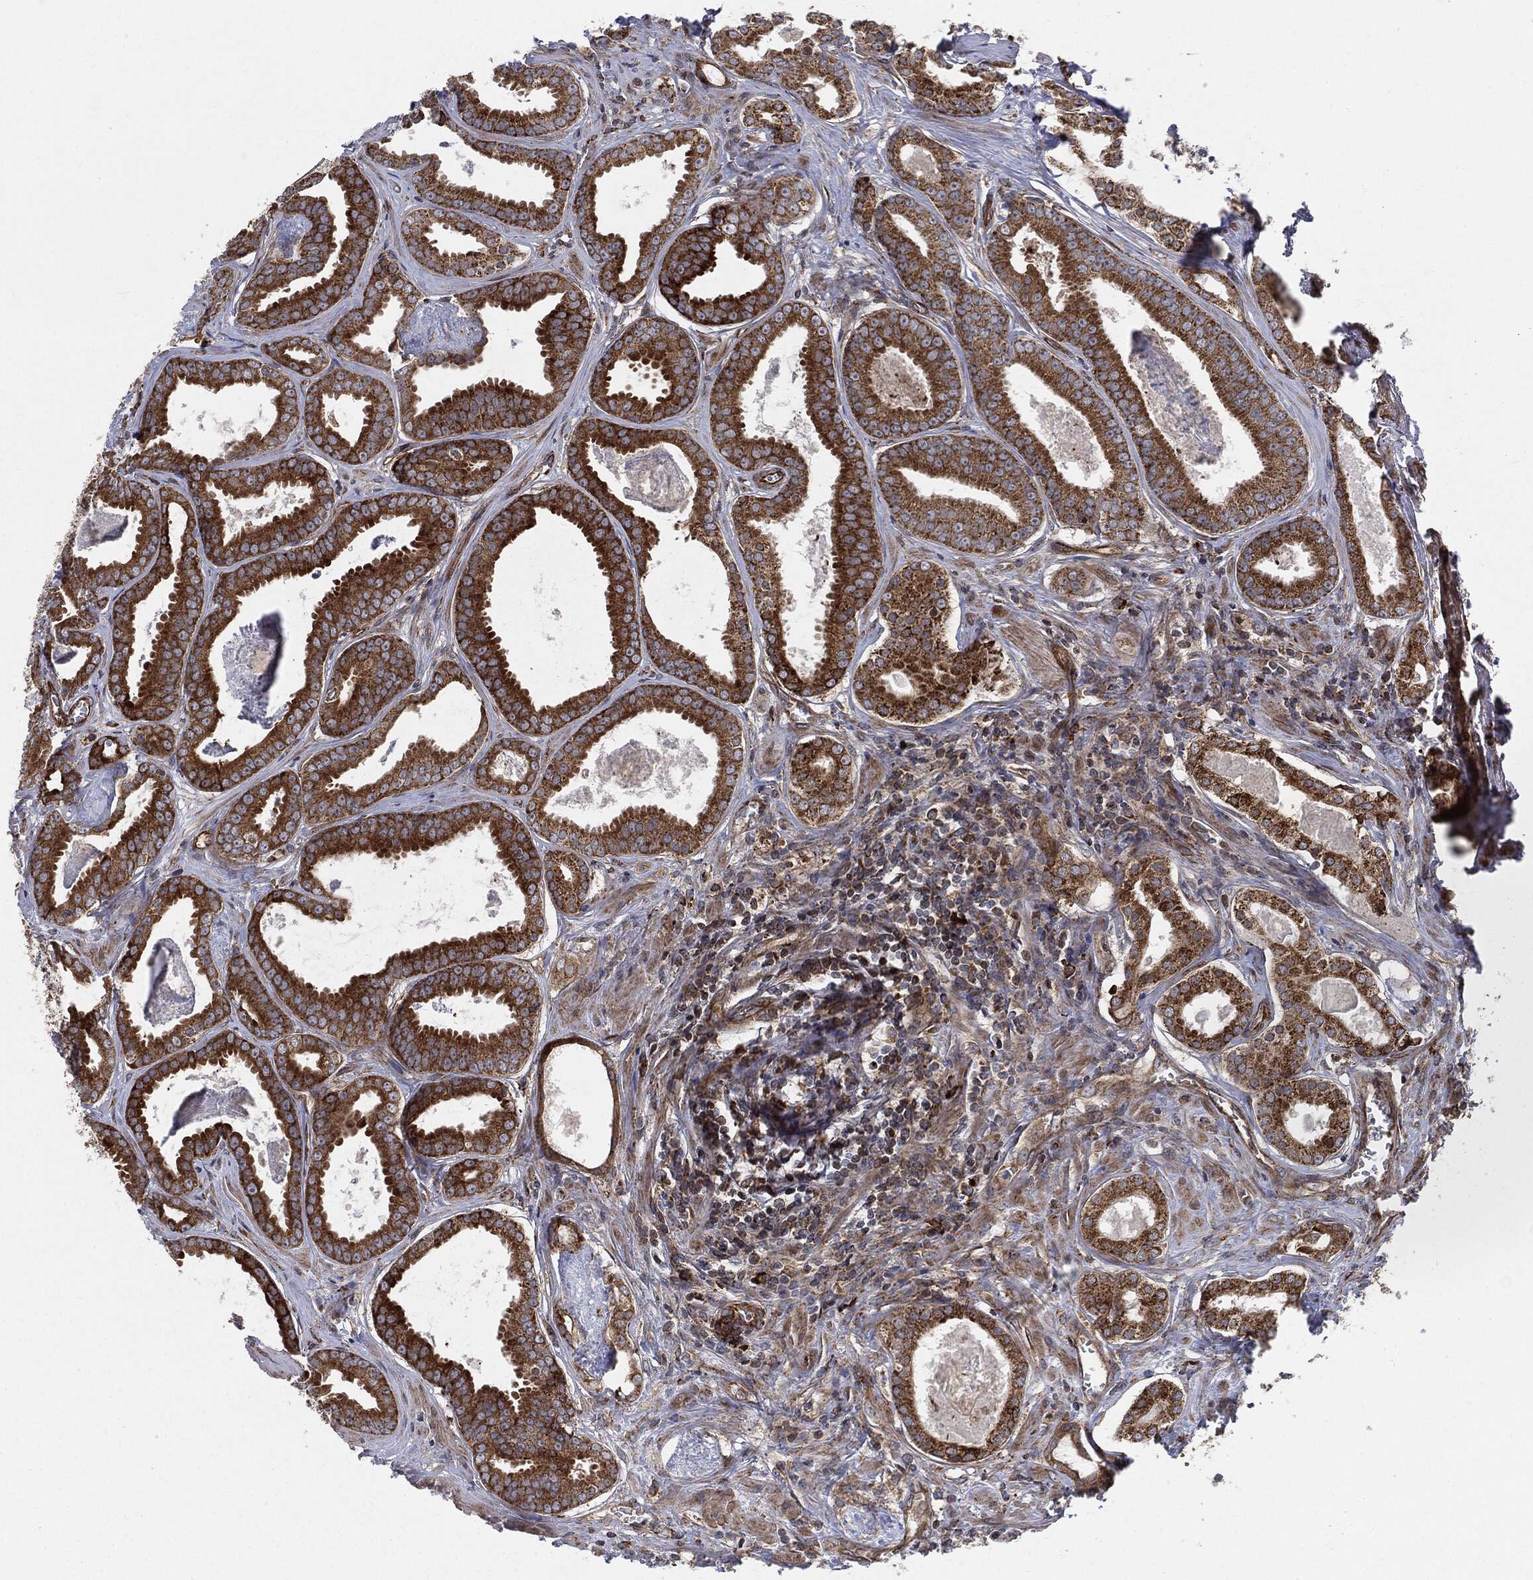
{"staining": {"intensity": "strong", "quantity": ">75%", "location": "cytoplasmic/membranous"}, "tissue": "prostate cancer", "cell_type": "Tumor cells", "image_type": "cancer", "snomed": [{"axis": "morphology", "description": "Adenocarcinoma, NOS"}, {"axis": "topography", "description": "Prostate"}], "caption": "Prostate adenocarcinoma stained with a brown dye exhibits strong cytoplasmic/membranous positive staining in about >75% of tumor cells.", "gene": "CYLD", "patient": {"sex": "male", "age": 61}}